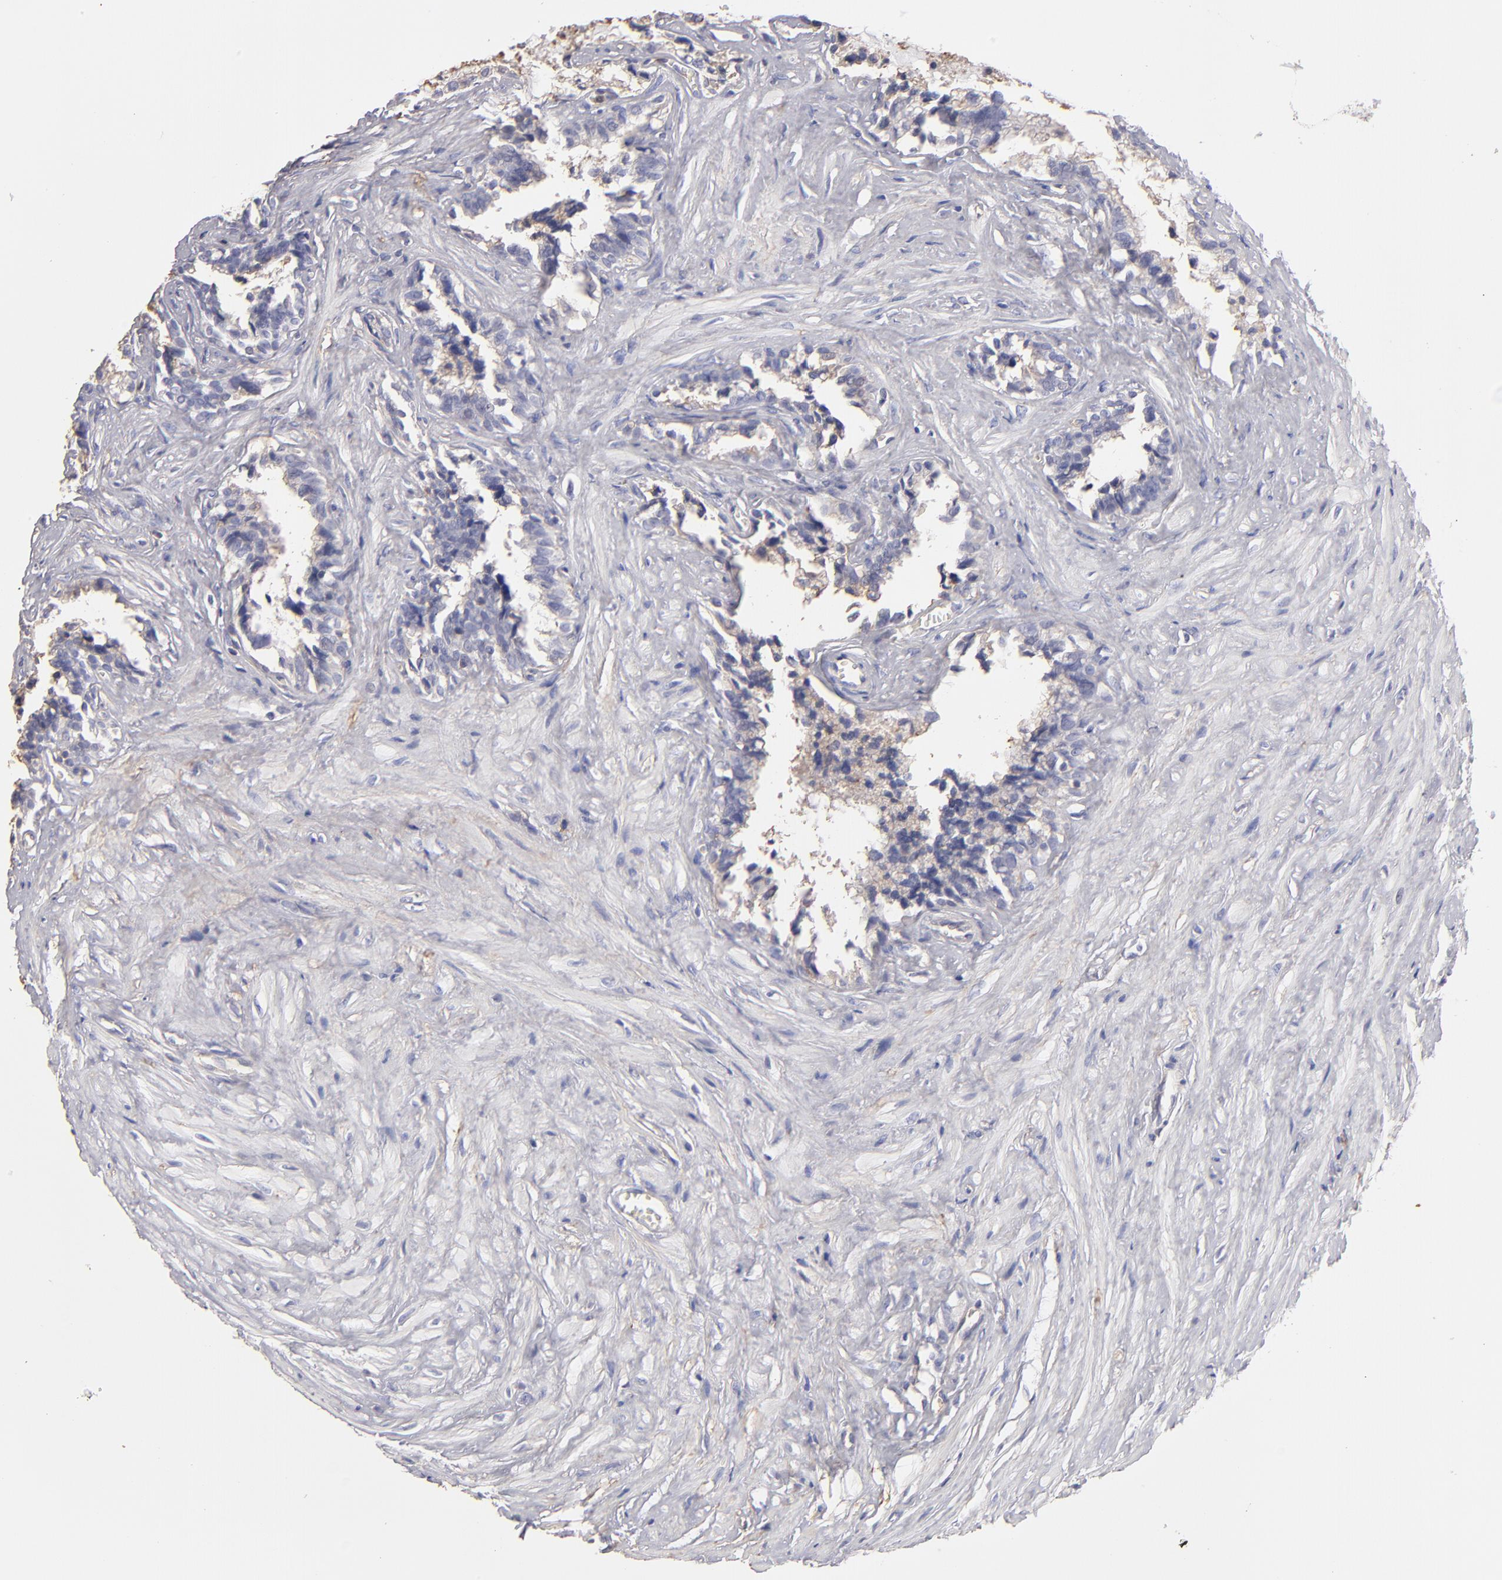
{"staining": {"intensity": "weak", "quantity": "25%-75%", "location": "cytoplasmic/membranous"}, "tissue": "seminal vesicle", "cell_type": "Glandular cells", "image_type": "normal", "snomed": [{"axis": "morphology", "description": "Normal tissue, NOS"}, {"axis": "topography", "description": "Seminal veicle"}], "caption": "The photomicrograph demonstrates staining of unremarkable seminal vesicle, revealing weak cytoplasmic/membranous protein staining (brown color) within glandular cells. (IHC, brightfield microscopy, high magnification).", "gene": "ABCB1", "patient": {"sex": "male", "age": 60}}